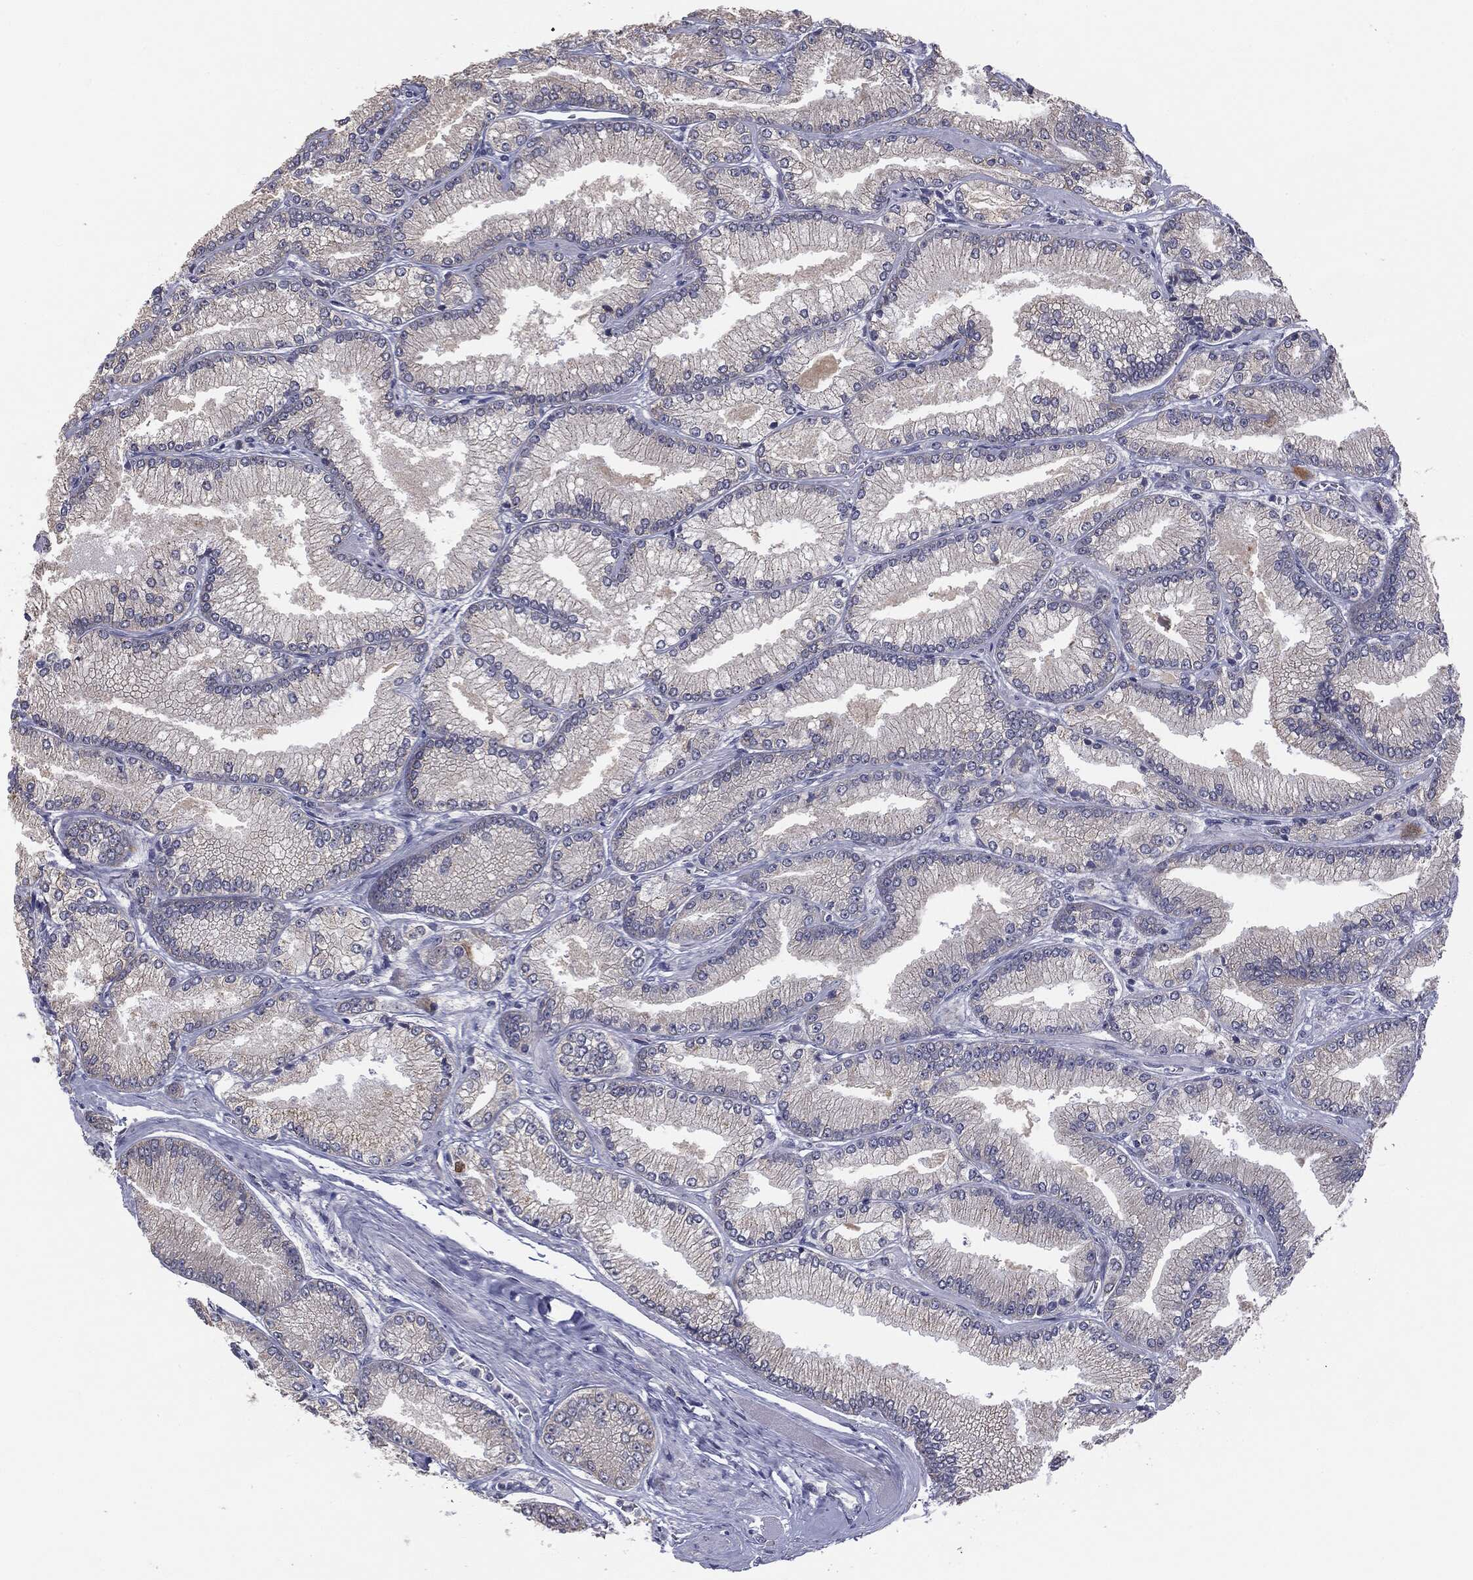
{"staining": {"intensity": "negative", "quantity": "none", "location": "none"}, "tissue": "prostate cancer", "cell_type": "Tumor cells", "image_type": "cancer", "snomed": [{"axis": "morphology", "description": "Adenocarcinoma, Low grade"}, {"axis": "topography", "description": "Prostate"}], "caption": "Immunohistochemistry (IHC) of human prostate adenocarcinoma (low-grade) shows no staining in tumor cells.", "gene": "MUC1", "patient": {"sex": "male", "age": 67}}